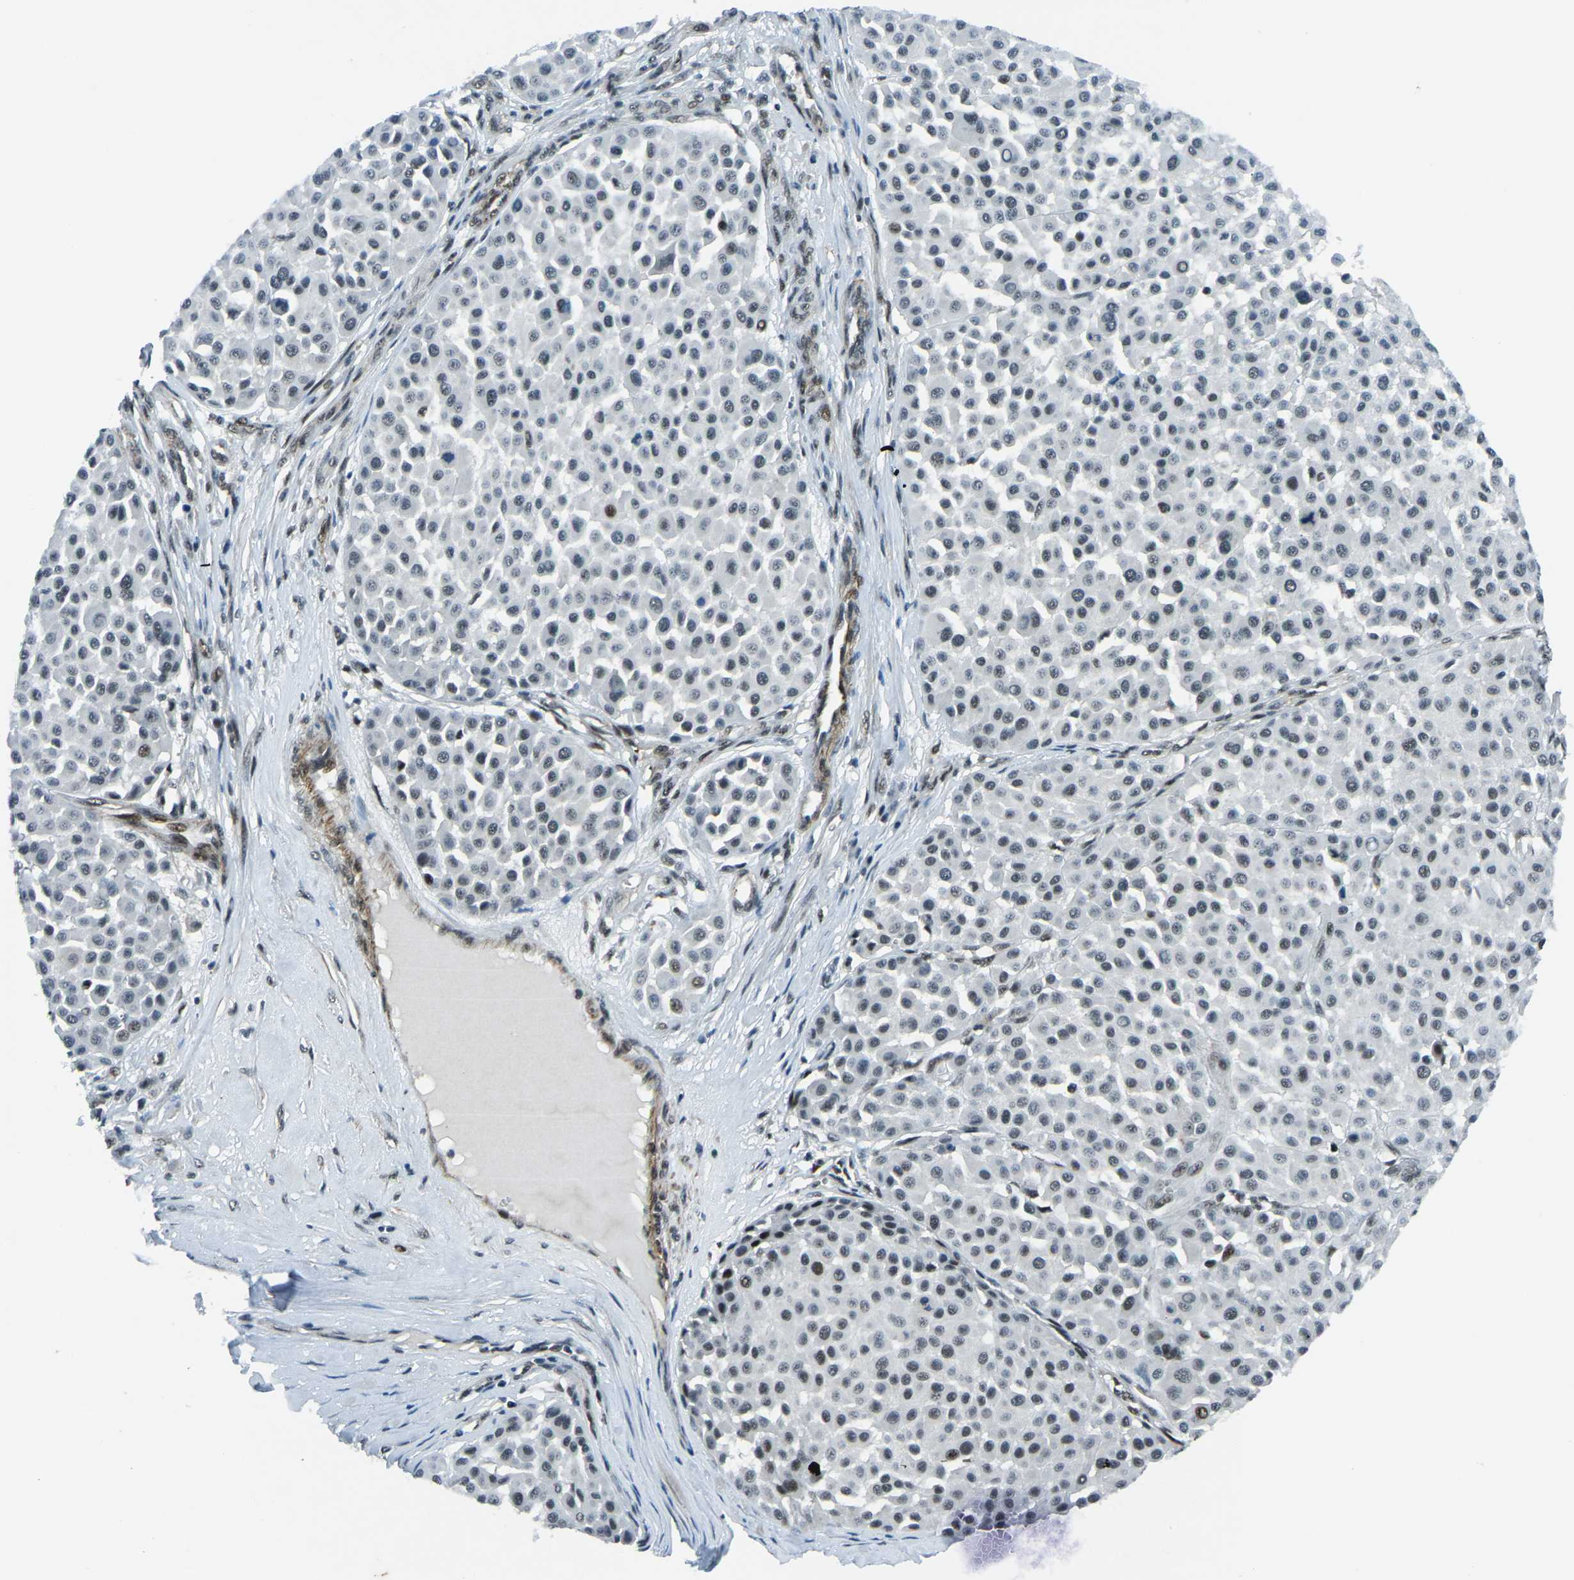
{"staining": {"intensity": "weak", "quantity": "<25%", "location": "nuclear"}, "tissue": "melanoma", "cell_type": "Tumor cells", "image_type": "cancer", "snomed": [{"axis": "morphology", "description": "Malignant melanoma, Metastatic site"}, {"axis": "topography", "description": "Soft tissue"}], "caption": "There is no significant staining in tumor cells of malignant melanoma (metastatic site).", "gene": "PRCC", "patient": {"sex": "male", "age": 41}}